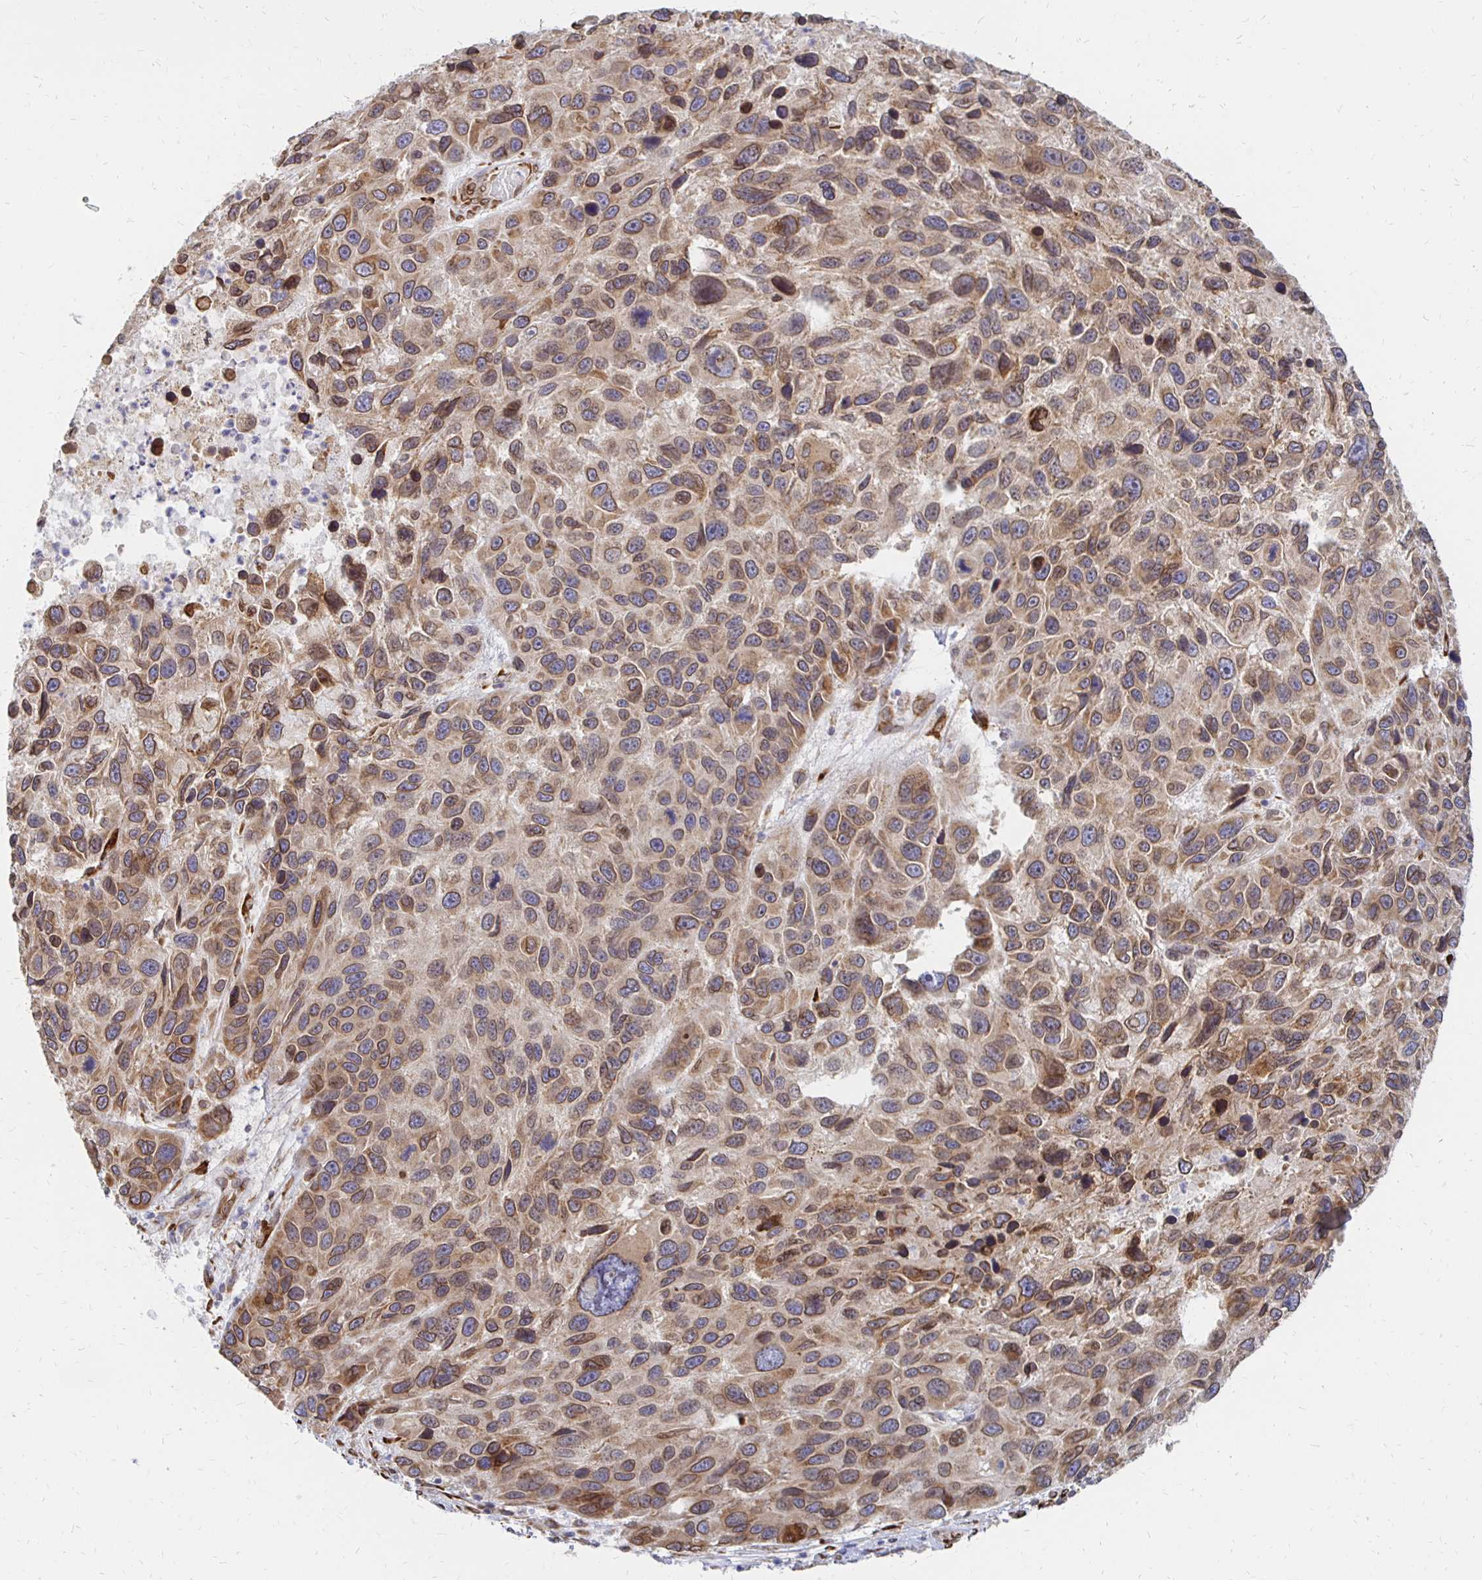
{"staining": {"intensity": "moderate", "quantity": ">75%", "location": "cytoplasmic/membranous,nuclear"}, "tissue": "melanoma", "cell_type": "Tumor cells", "image_type": "cancer", "snomed": [{"axis": "morphology", "description": "Malignant melanoma, NOS"}, {"axis": "topography", "description": "Skin"}], "caption": "Malignant melanoma stained with IHC demonstrates moderate cytoplasmic/membranous and nuclear expression in about >75% of tumor cells.", "gene": "PELI3", "patient": {"sex": "male", "age": 53}}